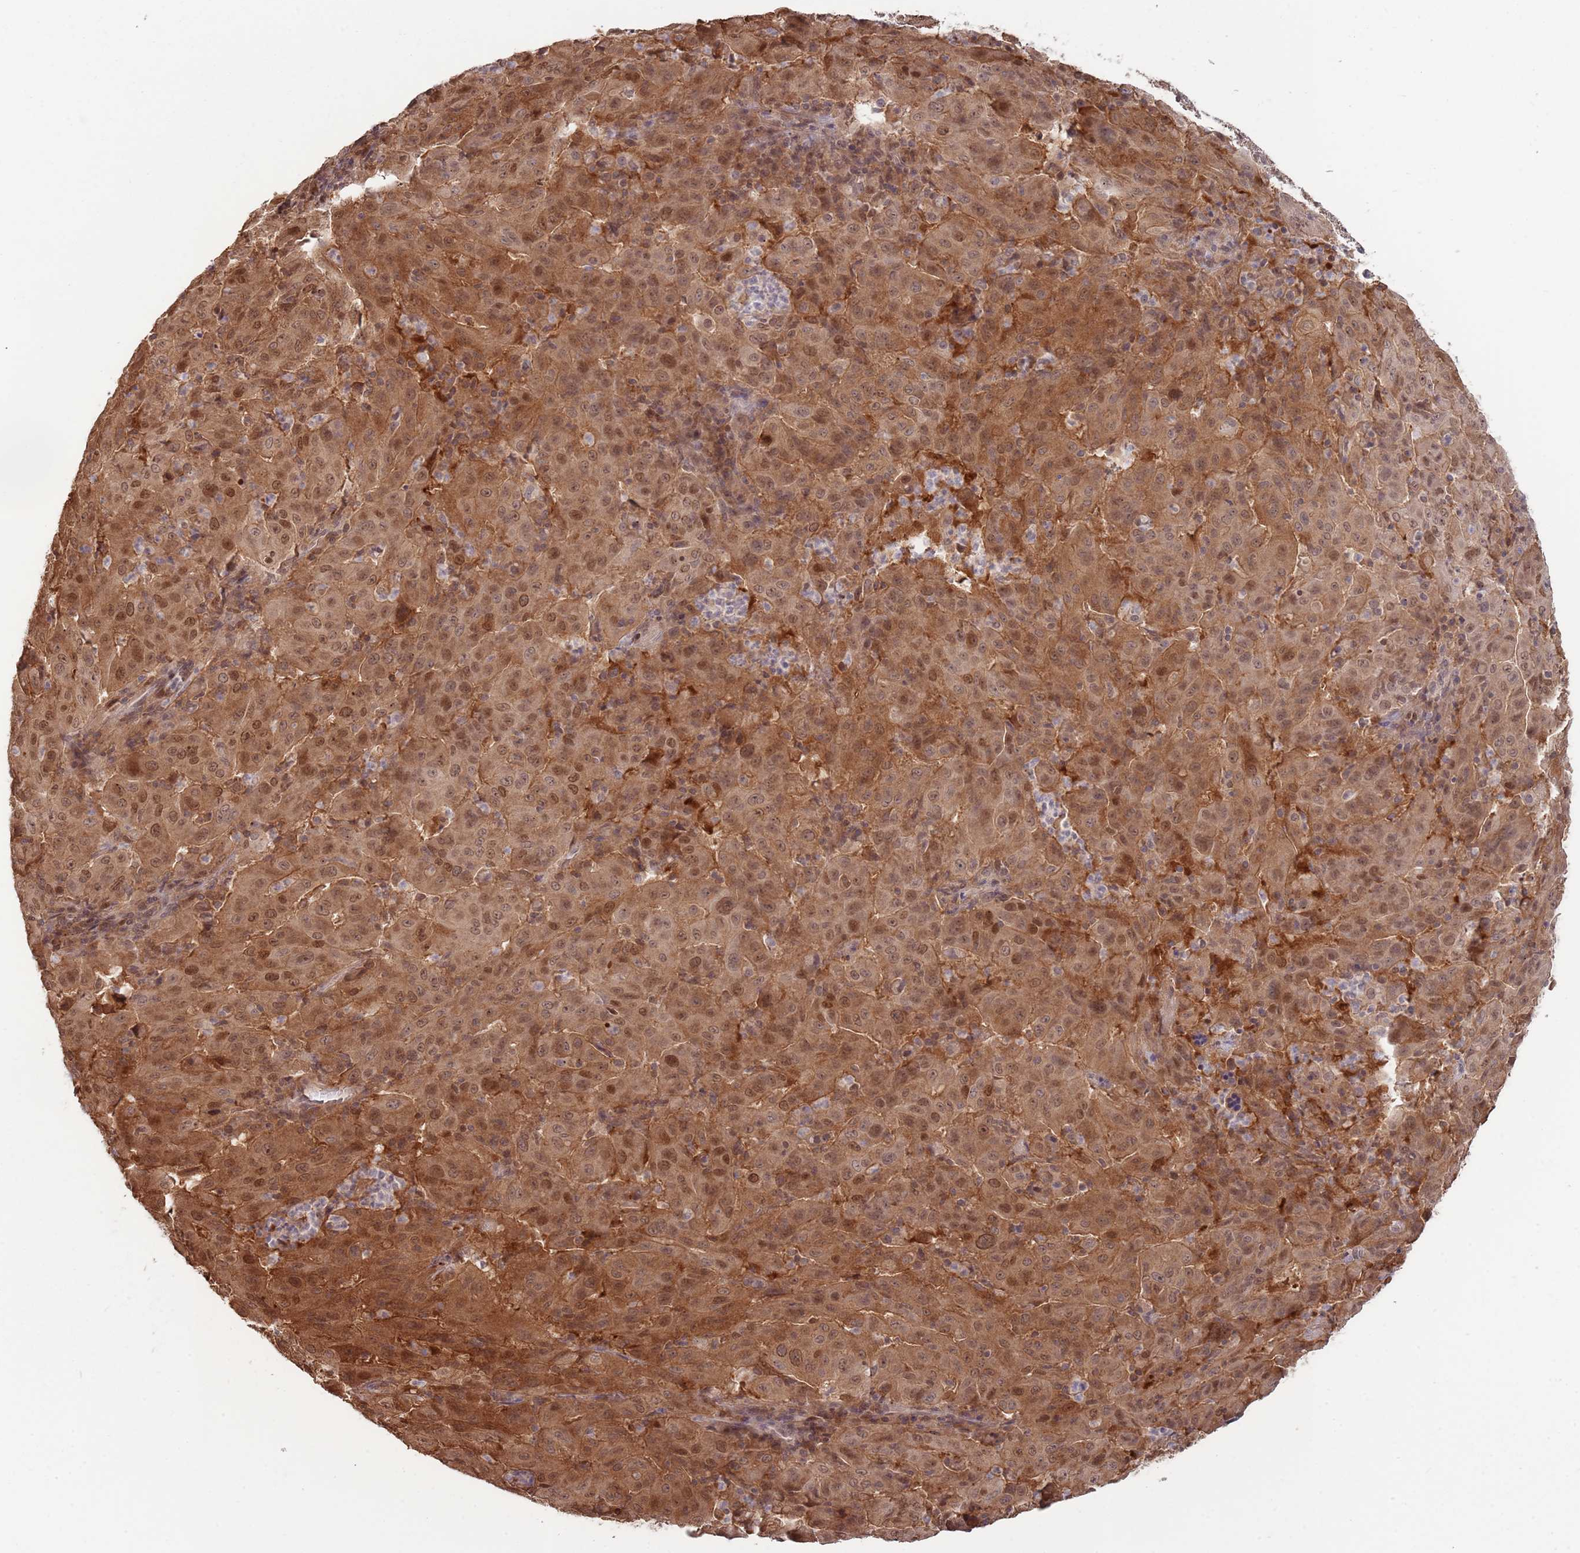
{"staining": {"intensity": "moderate", "quantity": ">75%", "location": "cytoplasmic/membranous,nuclear"}, "tissue": "pancreatic cancer", "cell_type": "Tumor cells", "image_type": "cancer", "snomed": [{"axis": "morphology", "description": "Adenocarcinoma, NOS"}, {"axis": "topography", "description": "Pancreas"}], "caption": "Pancreatic cancer (adenocarcinoma) stained with a brown dye exhibits moderate cytoplasmic/membranous and nuclear positive expression in about >75% of tumor cells.", "gene": "SALL1", "patient": {"sex": "male", "age": 63}}